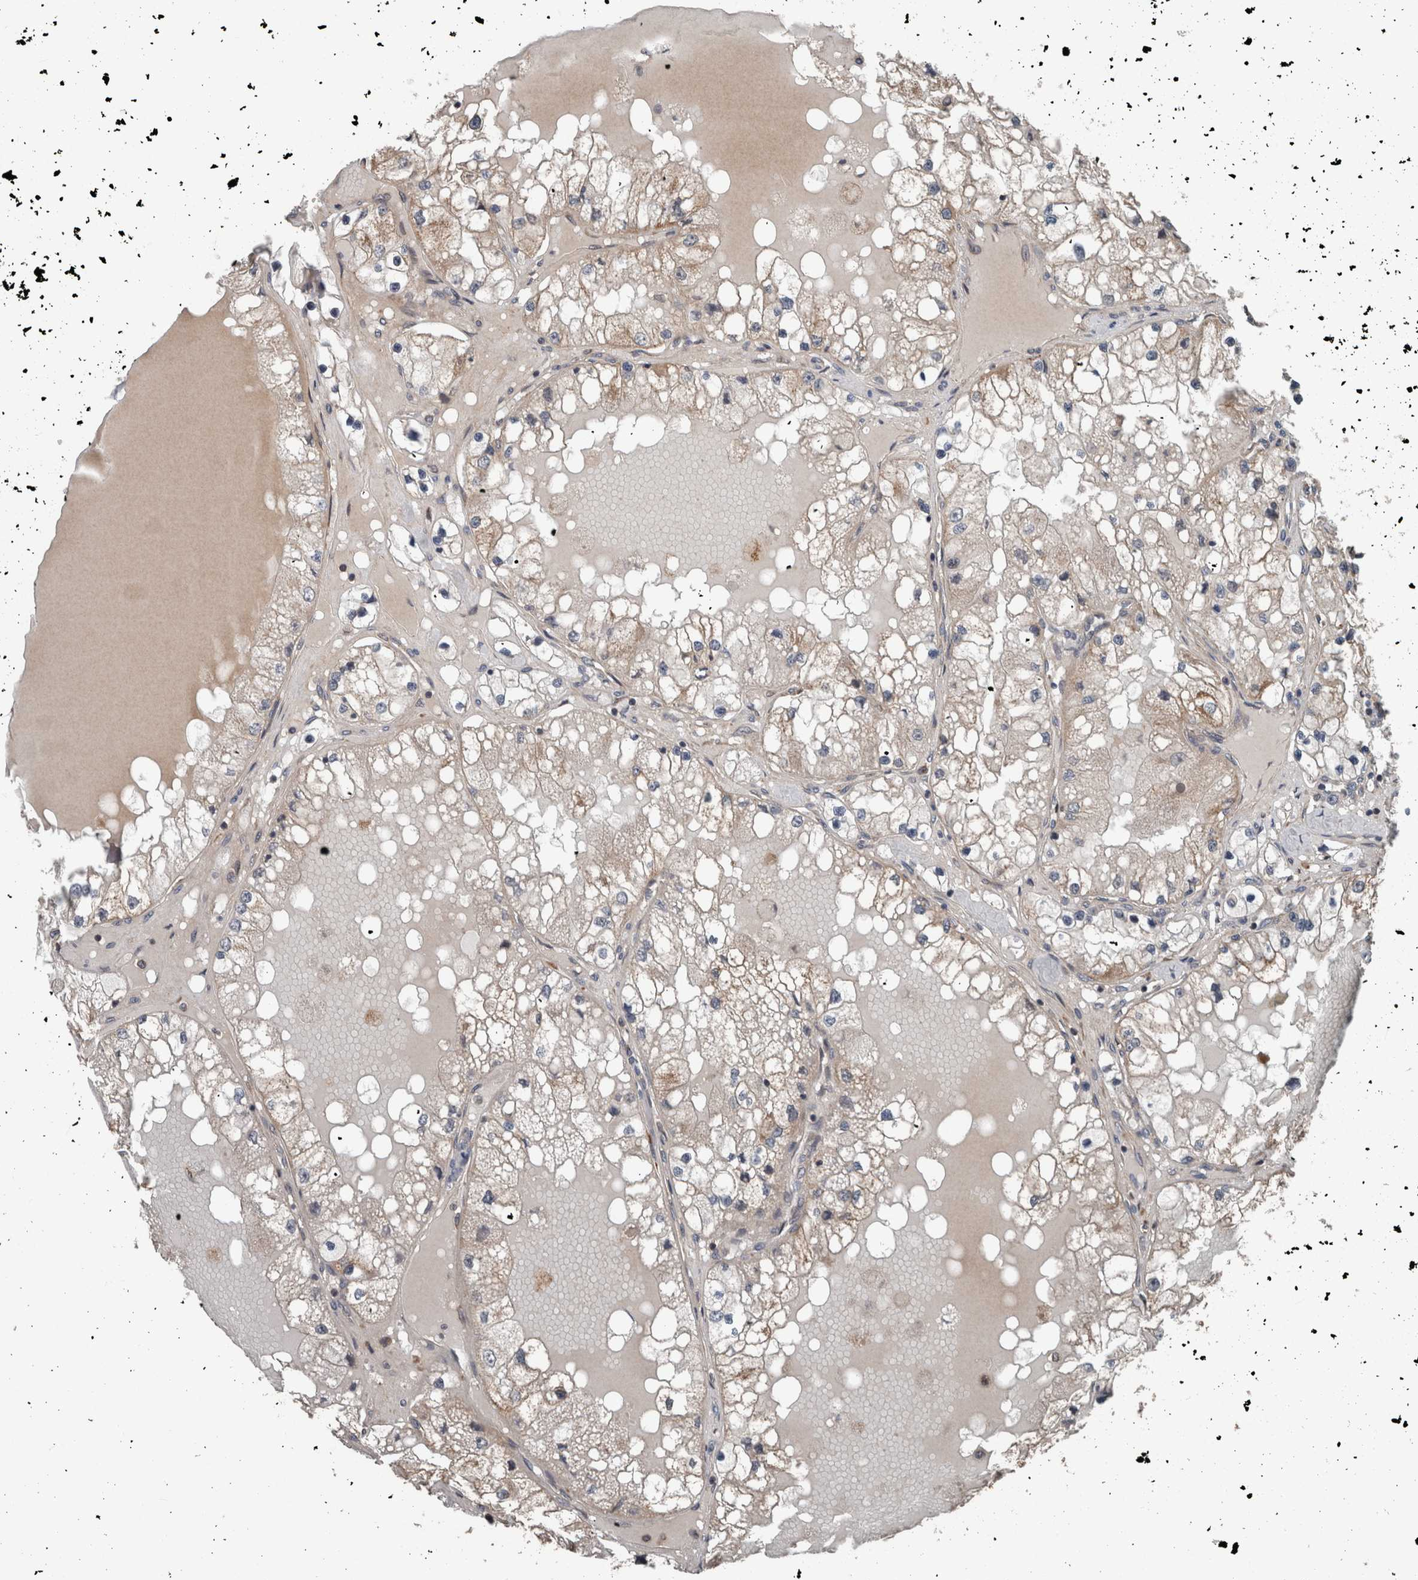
{"staining": {"intensity": "weak", "quantity": "<25%", "location": "cytoplasmic/membranous"}, "tissue": "renal cancer", "cell_type": "Tumor cells", "image_type": "cancer", "snomed": [{"axis": "morphology", "description": "Adenocarcinoma, NOS"}, {"axis": "topography", "description": "Kidney"}], "caption": "This photomicrograph is of renal adenocarcinoma stained with IHC to label a protein in brown with the nuclei are counter-stained blue. There is no positivity in tumor cells.", "gene": "RIOK3", "patient": {"sex": "male", "age": 68}}